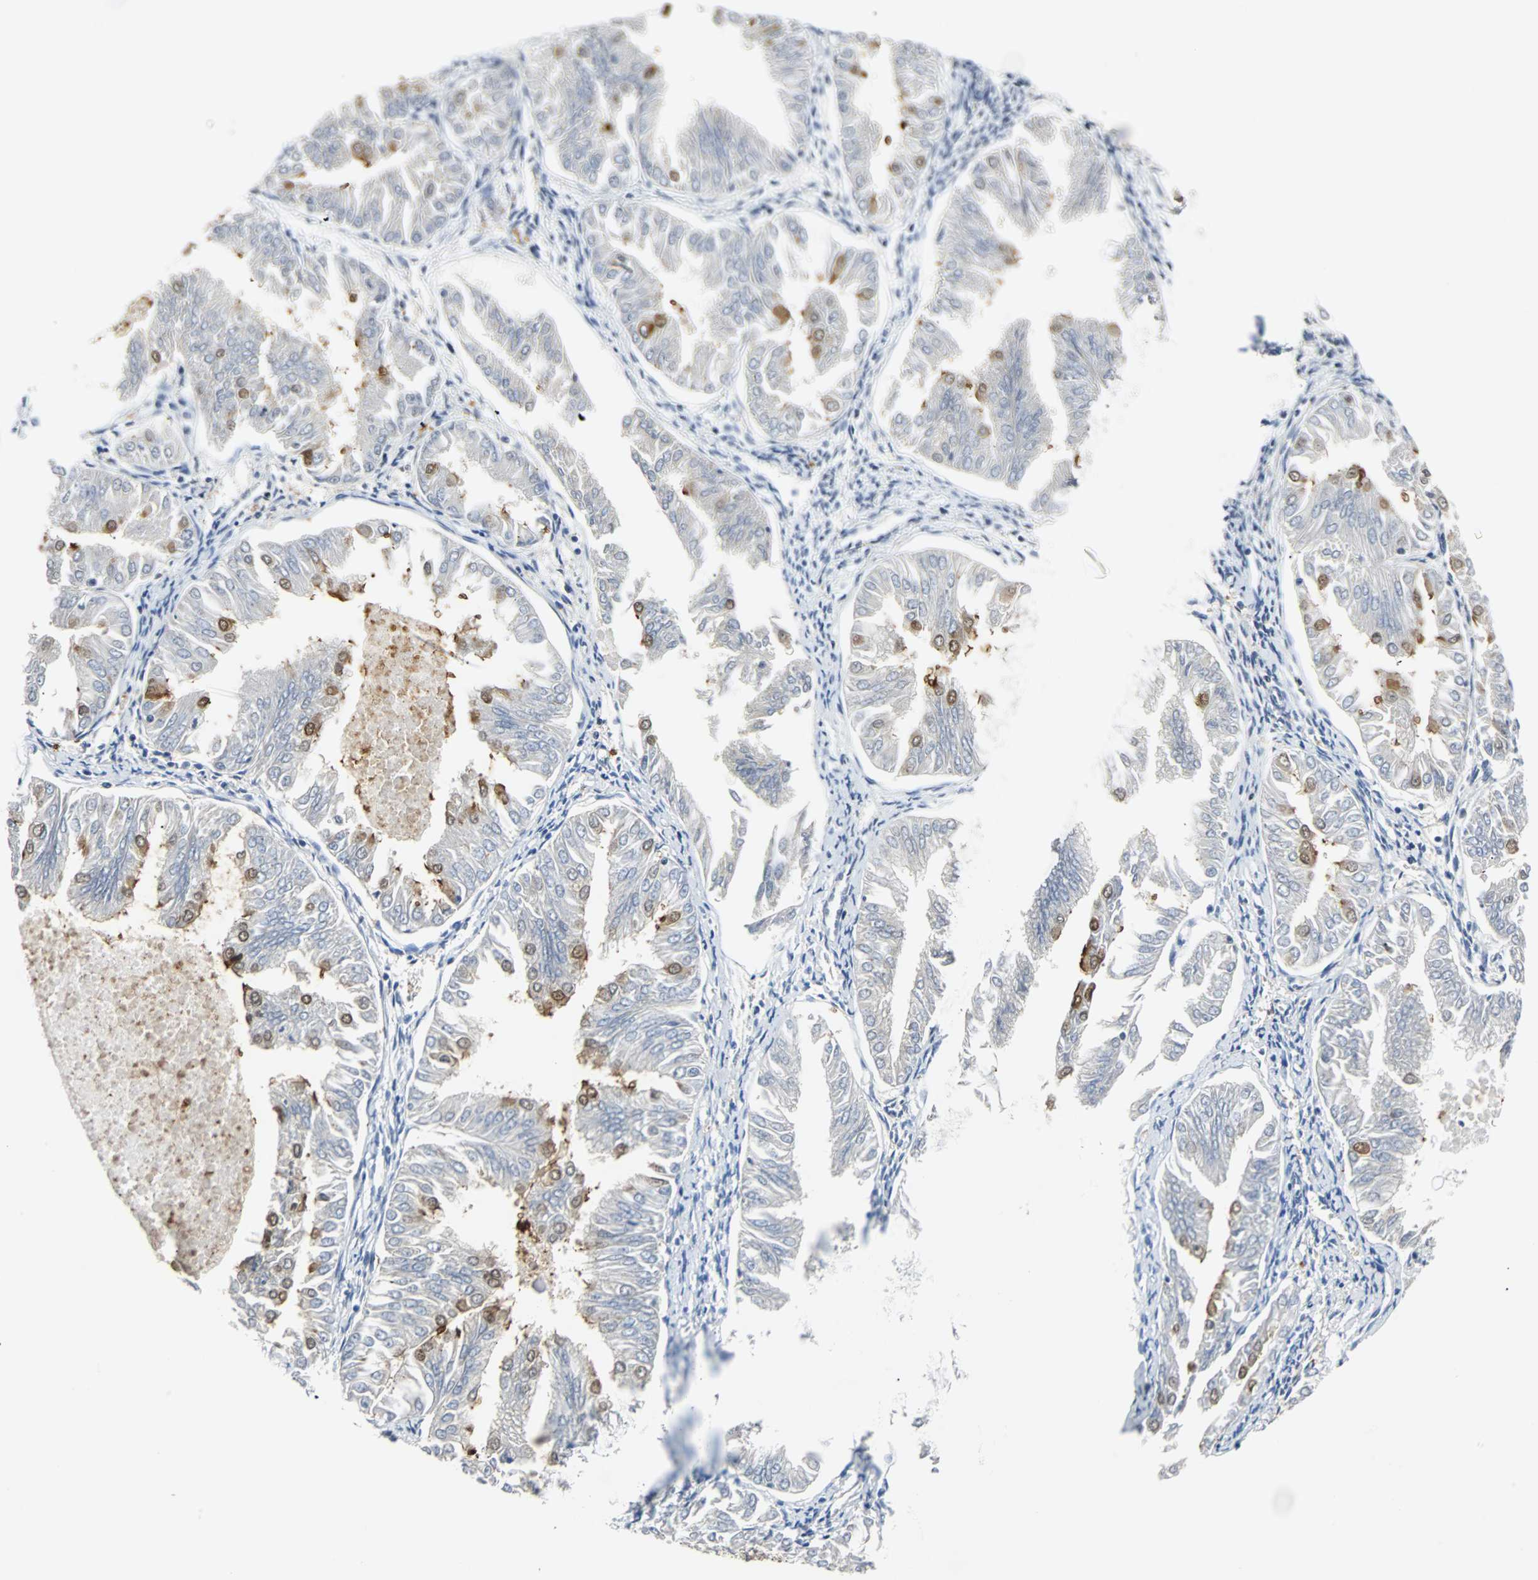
{"staining": {"intensity": "moderate", "quantity": "<25%", "location": "cytoplasmic/membranous,nuclear"}, "tissue": "endometrial cancer", "cell_type": "Tumor cells", "image_type": "cancer", "snomed": [{"axis": "morphology", "description": "Adenocarcinoma, NOS"}, {"axis": "topography", "description": "Endometrium"}], "caption": "There is low levels of moderate cytoplasmic/membranous and nuclear staining in tumor cells of endometrial adenocarcinoma, as demonstrated by immunohistochemical staining (brown color).", "gene": "SIRT1", "patient": {"sex": "female", "age": 53}}